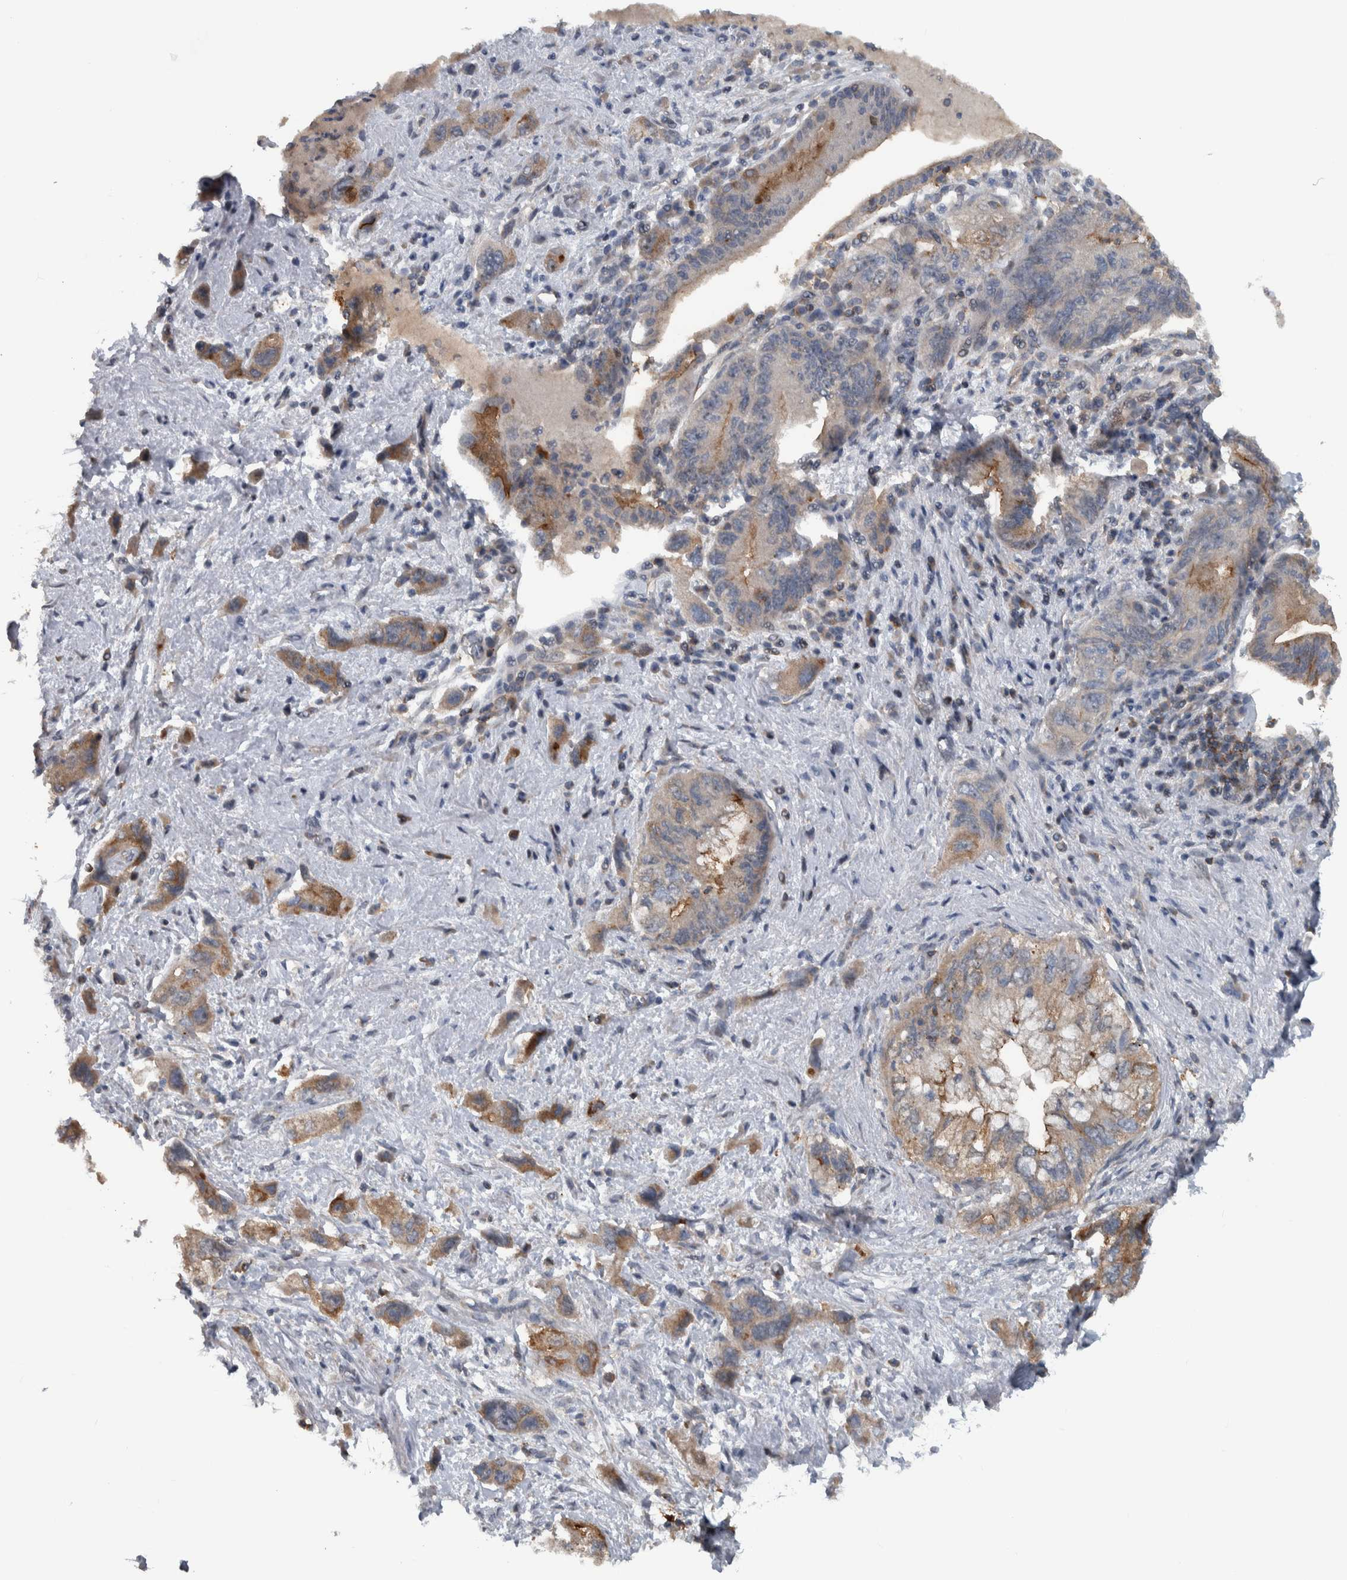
{"staining": {"intensity": "moderate", "quantity": "25%-75%", "location": "cytoplasmic/membranous"}, "tissue": "pancreatic cancer", "cell_type": "Tumor cells", "image_type": "cancer", "snomed": [{"axis": "morphology", "description": "Adenocarcinoma, NOS"}, {"axis": "topography", "description": "Pancreas"}], "caption": "Immunohistochemistry (IHC) photomicrograph of adenocarcinoma (pancreatic) stained for a protein (brown), which shows medium levels of moderate cytoplasmic/membranous staining in approximately 25%-75% of tumor cells.", "gene": "BAIAP2L1", "patient": {"sex": "female", "age": 73}}